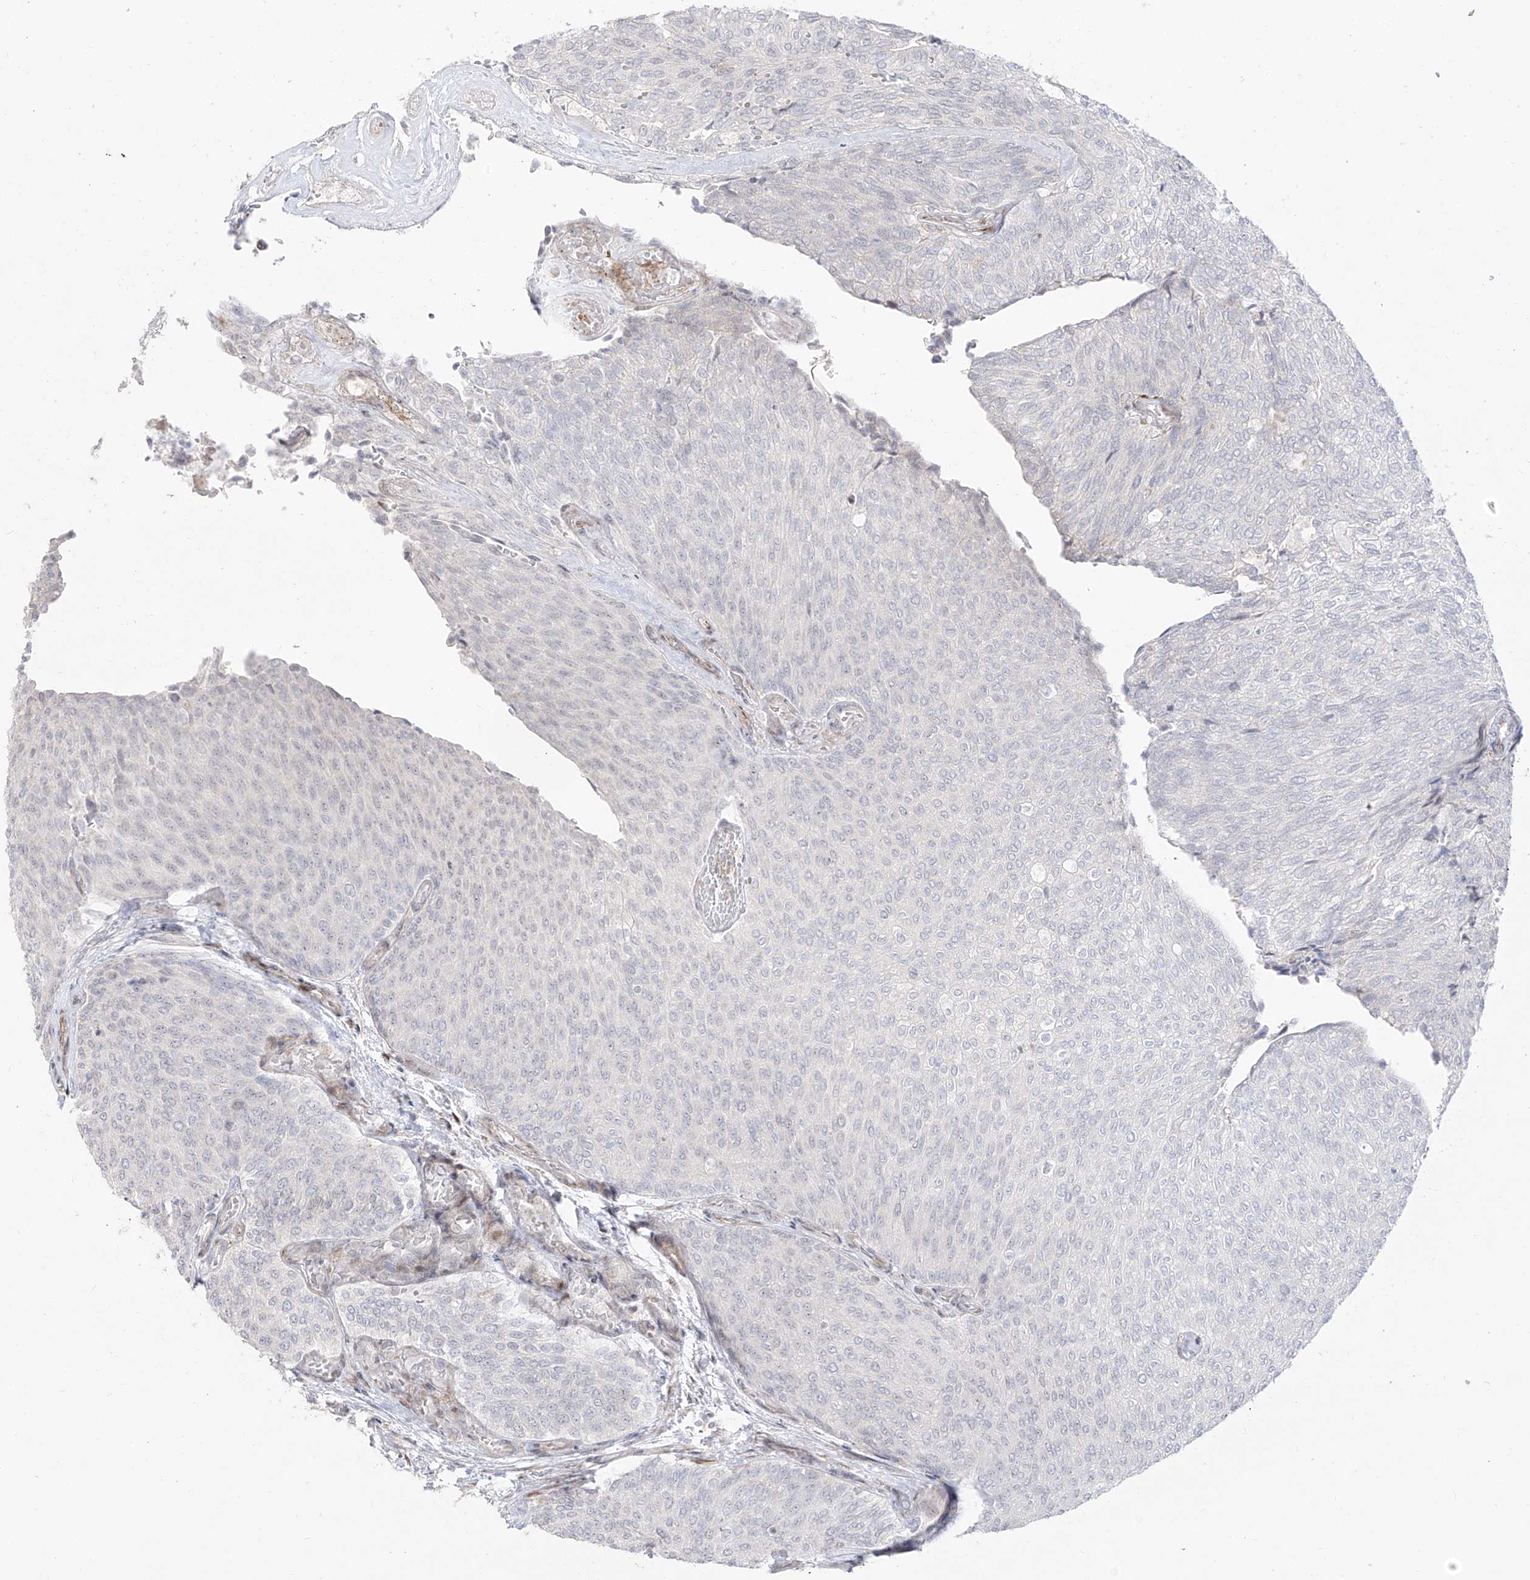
{"staining": {"intensity": "negative", "quantity": "none", "location": "none"}, "tissue": "urothelial cancer", "cell_type": "Tumor cells", "image_type": "cancer", "snomed": [{"axis": "morphology", "description": "Urothelial carcinoma, Low grade"}, {"axis": "topography", "description": "Urinary bladder"}], "caption": "IHC histopathology image of neoplastic tissue: urothelial carcinoma (low-grade) stained with DAB shows no significant protein expression in tumor cells.", "gene": "ZNF180", "patient": {"sex": "female", "age": 79}}